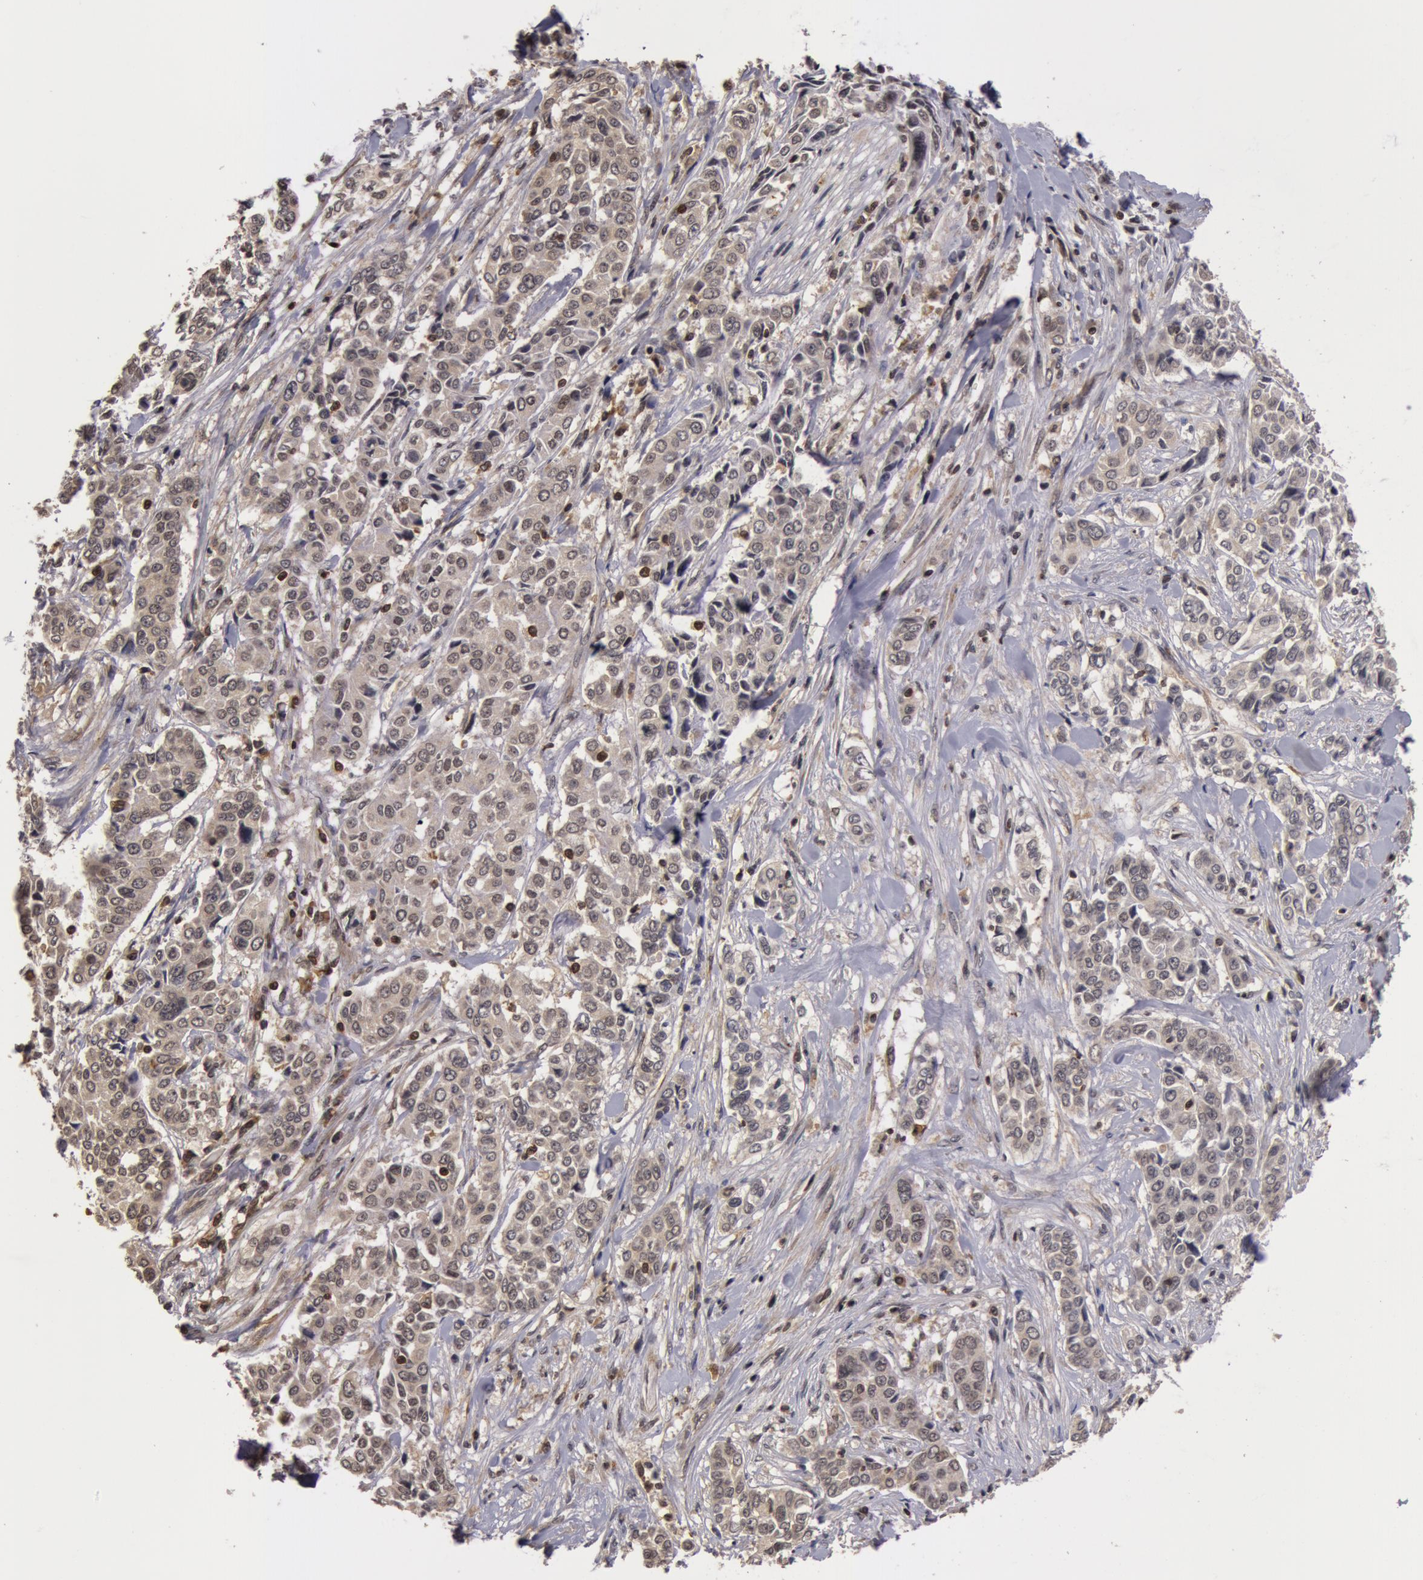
{"staining": {"intensity": "weak", "quantity": "<25%", "location": "nuclear"}, "tissue": "pancreatic cancer", "cell_type": "Tumor cells", "image_type": "cancer", "snomed": [{"axis": "morphology", "description": "Adenocarcinoma, NOS"}, {"axis": "topography", "description": "Pancreas"}], "caption": "A micrograph of human pancreatic adenocarcinoma is negative for staining in tumor cells.", "gene": "ZNF350", "patient": {"sex": "female", "age": 52}}